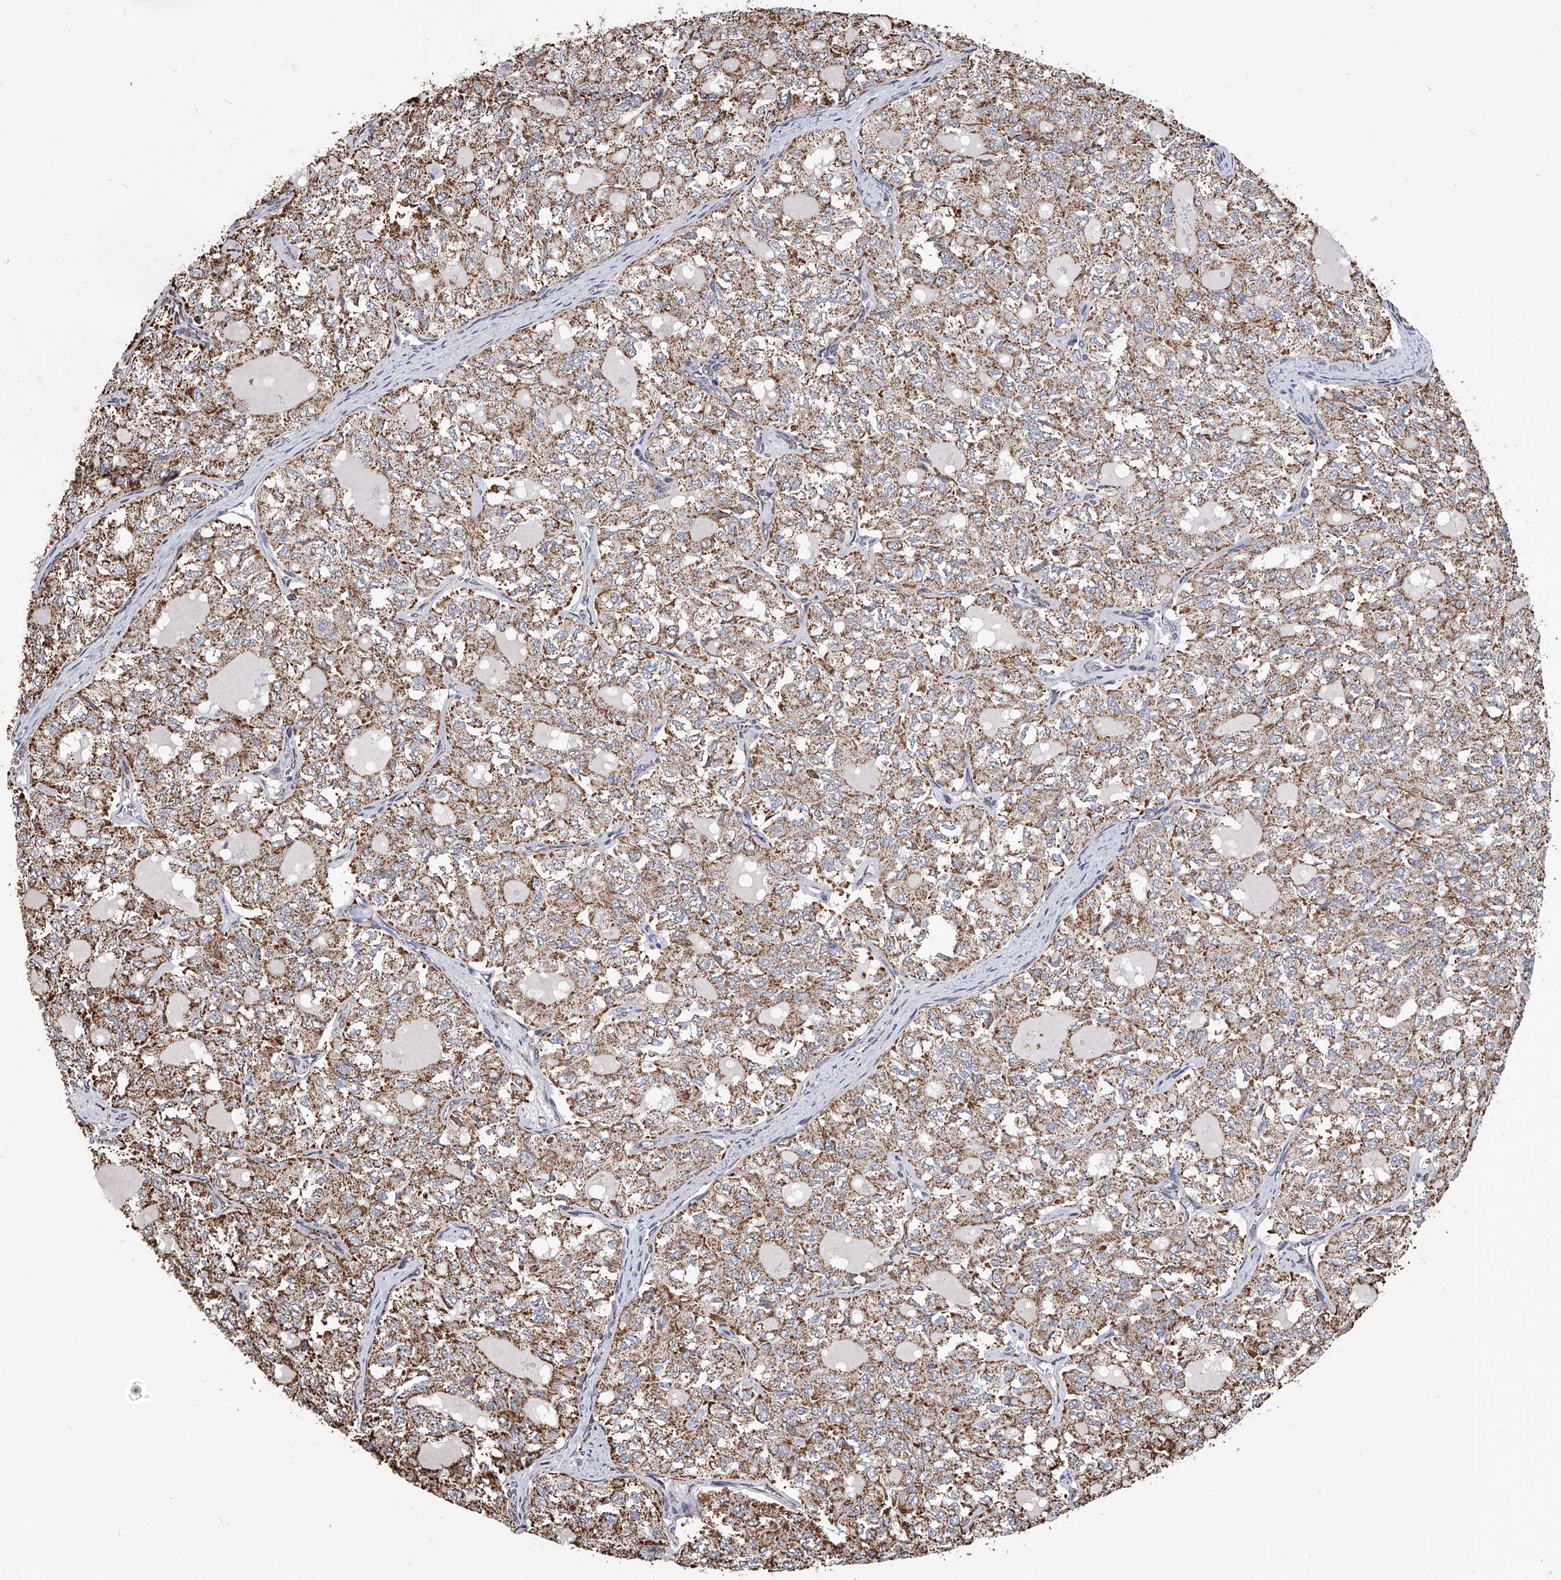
{"staining": {"intensity": "moderate", "quantity": ">75%", "location": "cytoplasmic/membranous"}, "tissue": "thyroid cancer", "cell_type": "Tumor cells", "image_type": "cancer", "snomed": [{"axis": "morphology", "description": "Follicular adenoma carcinoma, NOS"}, {"axis": "topography", "description": "Thyroid gland"}], "caption": "An immunohistochemistry histopathology image of neoplastic tissue is shown. Protein staining in brown highlights moderate cytoplasmic/membranous positivity in follicular adenoma carcinoma (thyroid) within tumor cells.", "gene": "SMPDL3A", "patient": {"sex": "male", "age": 75}}